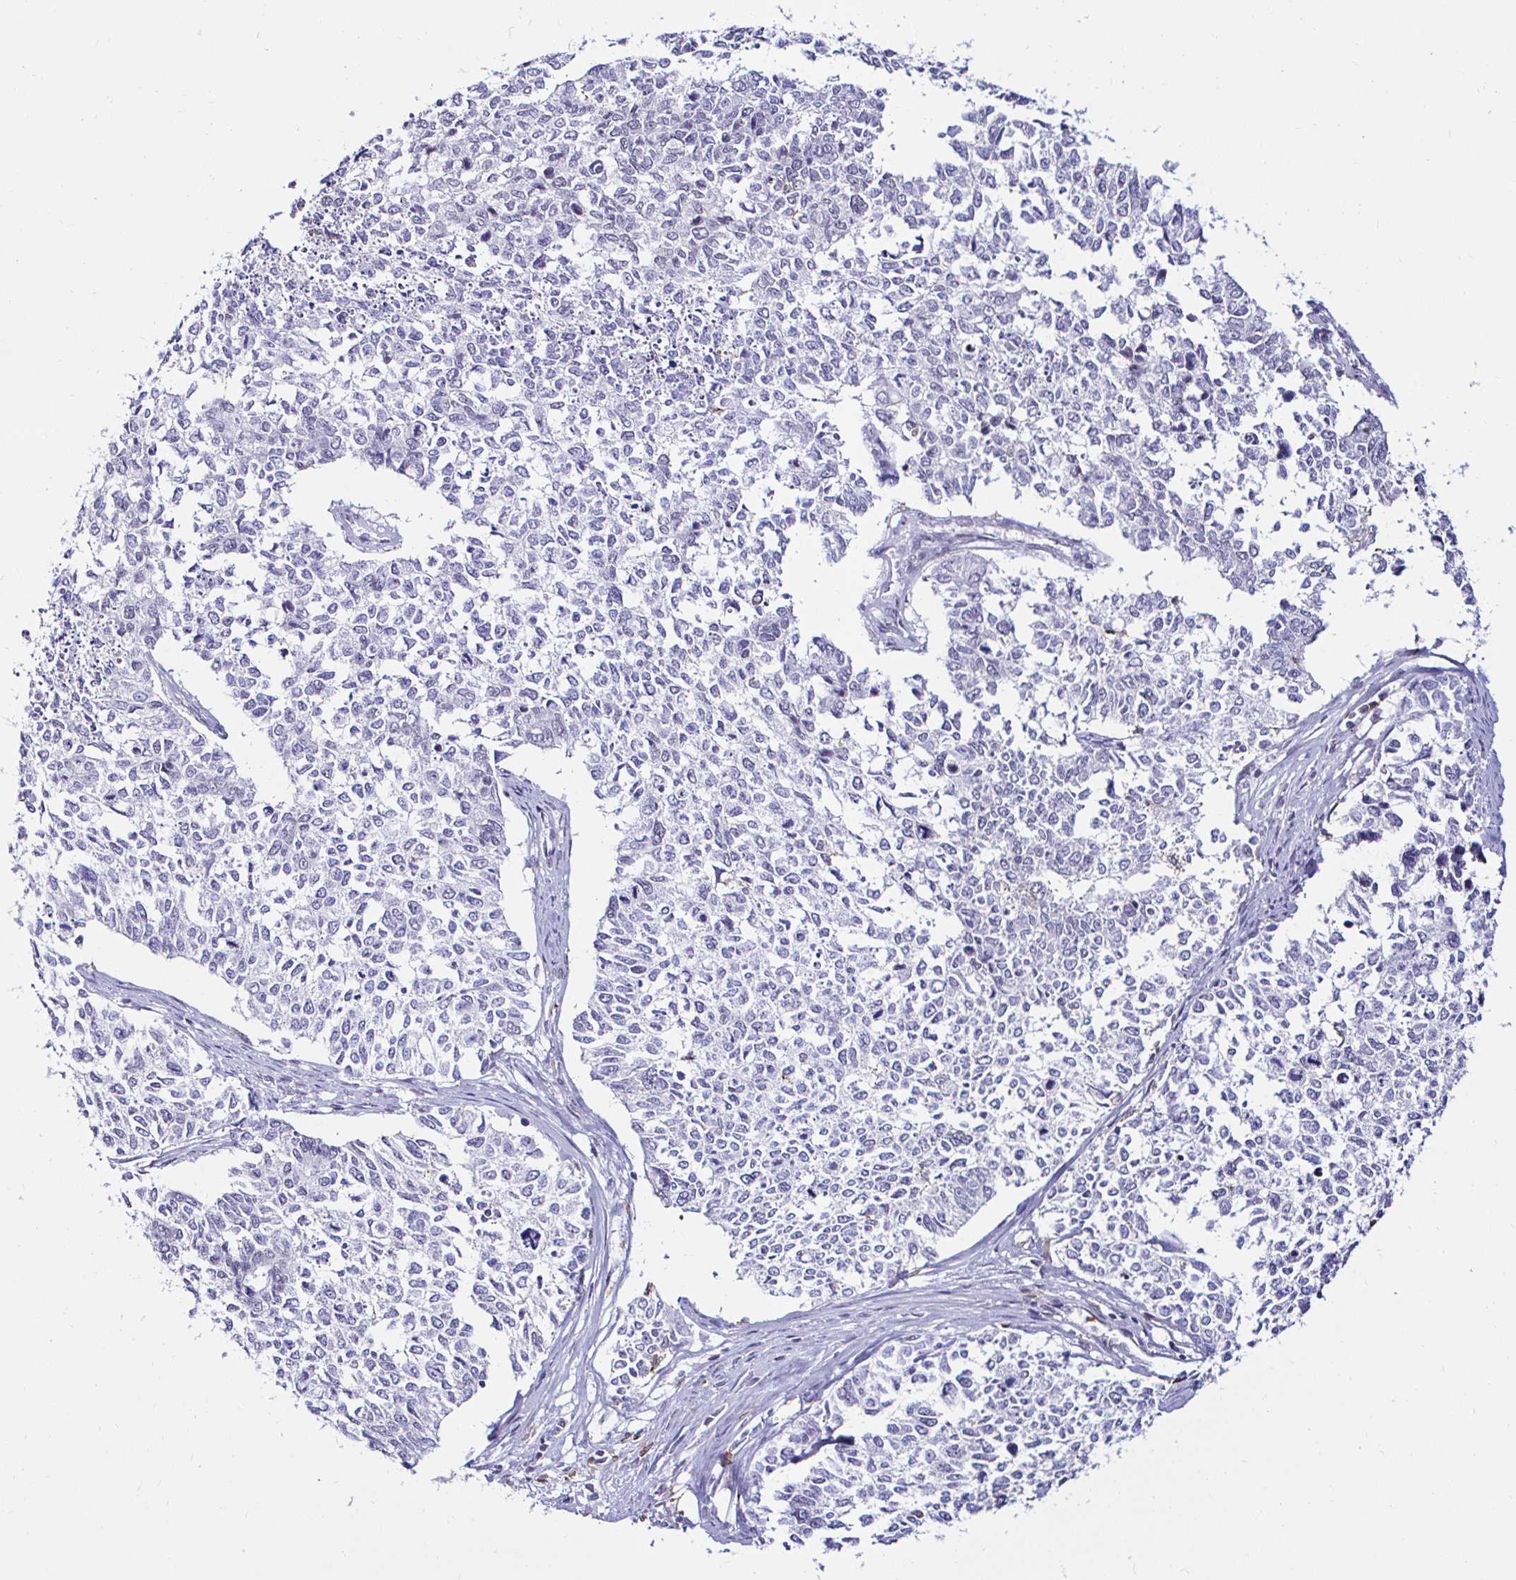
{"staining": {"intensity": "negative", "quantity": "none", "location": "none"}, "tissue": "cervical cancer", "cell_type": "Tumor cells", "image_type": "cancer", "snomed": [{"axis": "morphology", "description": "Adenocarcinoma, NOS"}, {"axis": "topography", "description": "Cervix"}], "caption": "The immunohistochemistry (IHC) histopathology image has no significant expression in tumor cells of cervical cancer tissue. Brightfield microscopy of immunohistochemistry stained with DAB (3,3'-diaminobenzidine) (brown) and hematoxylin (blue), captured at high magnification.", "gene": "CYBB", "patient": {"sex": "female", "age": 63}}